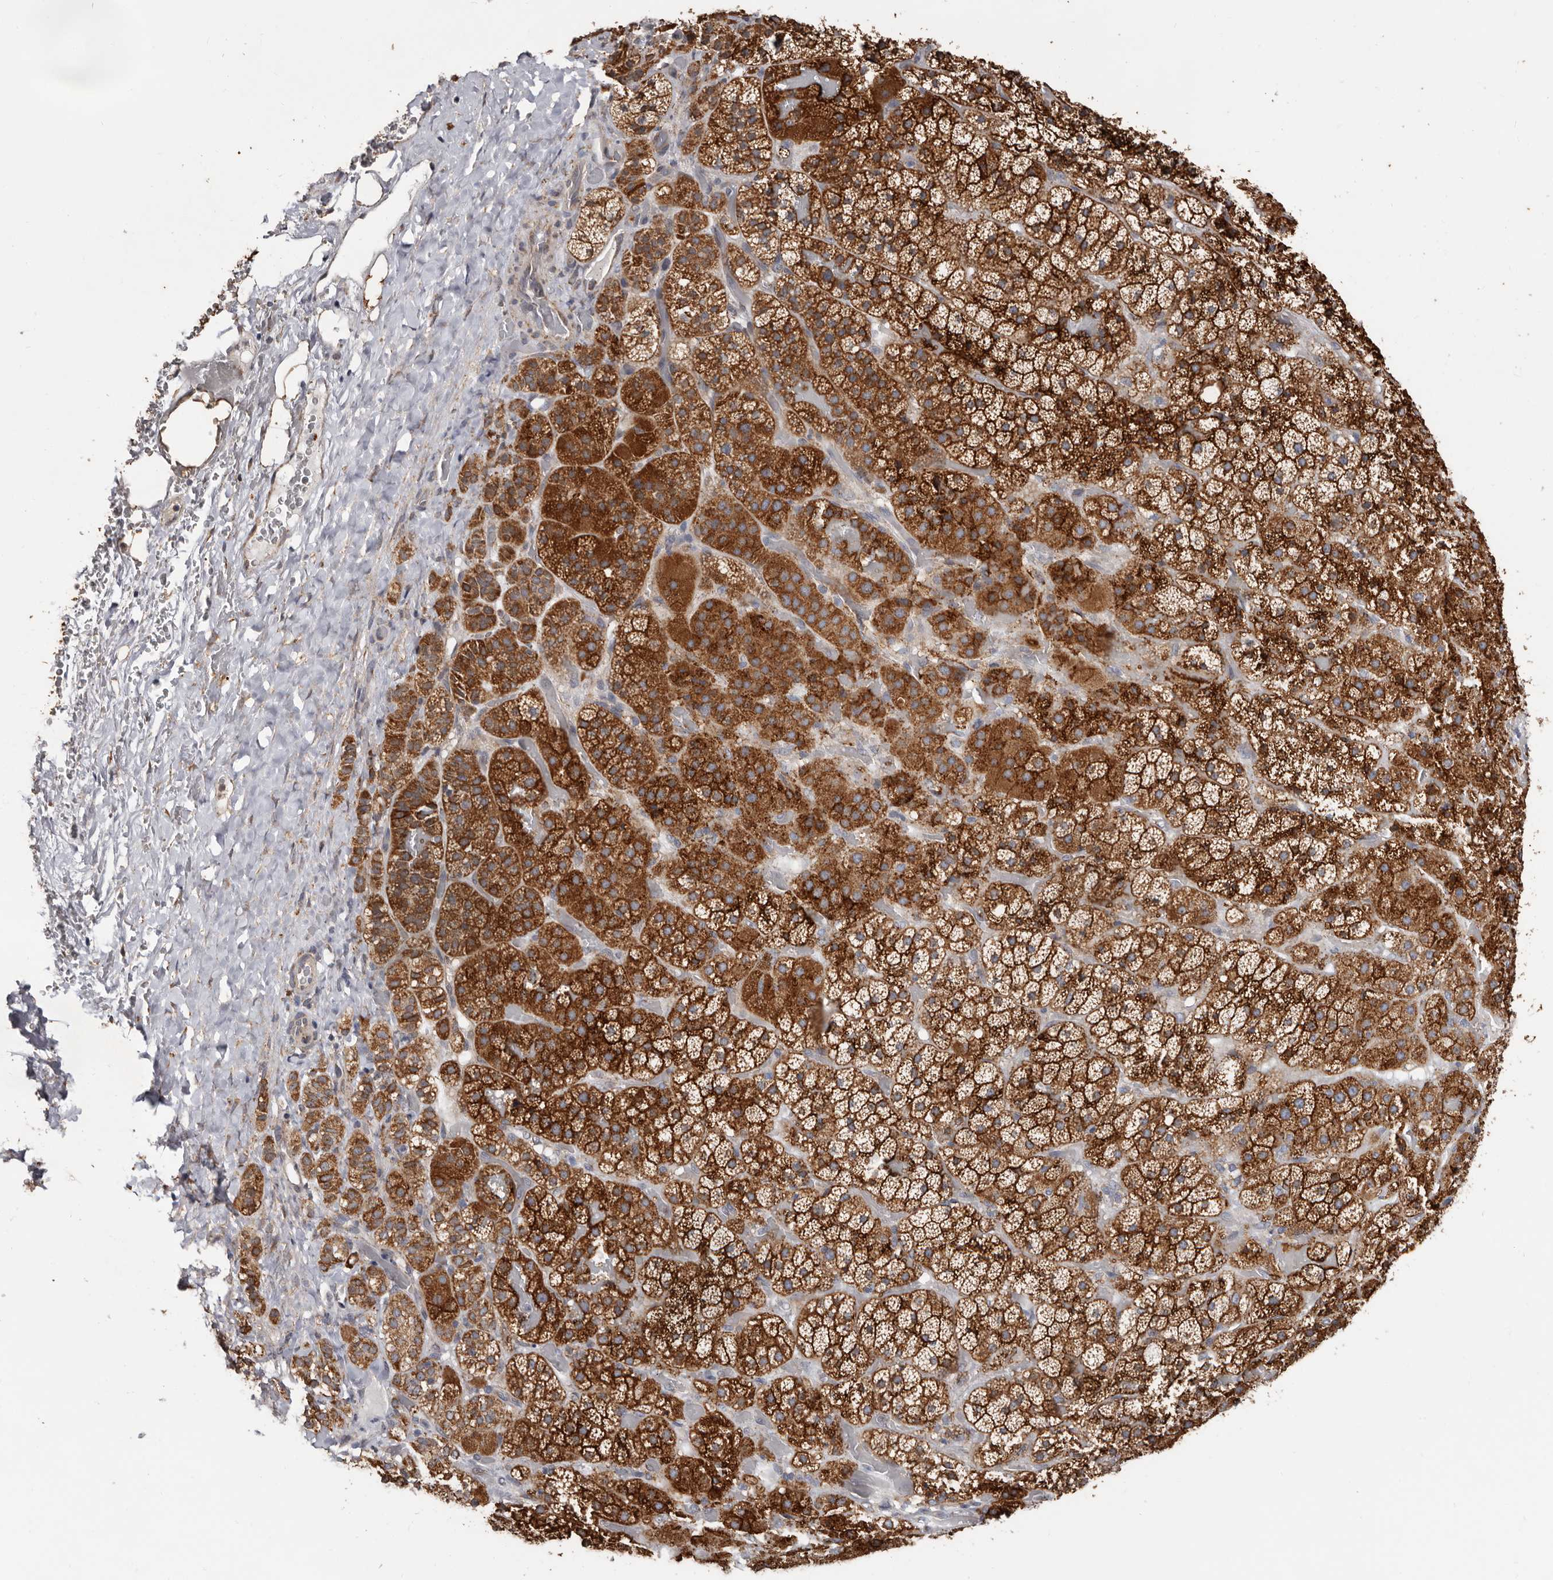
{"staining": {"intensity": "strong", "quantity": ">75%", "location": "cytoplasmic/membranous"}, "tissue": "adrenal gland", "cell_type": "Glandular cells", "image_type": "normal", "snomed": [{"axis": "morphology", "description": "Normal tissue, NOS"}, {"axis": "topography", "description": "Adrenal gland"}], "caption": "Immunohistochemistry (IHC) staining of unremarkable adrenal gland, which exhibits high levels of strong cytoplasmic/membranous expression in about >75% of glandular cells indicating strong cytoplasmic/membranous protein positivity. The staining was performed using DAB (3,3'-diaminobenzidine) (brown) for protein detection and nuclei were counterstained in hematoxylin (blue).", "gene": "MRPL18", "patient": {"sex": "male", "age": 57}}